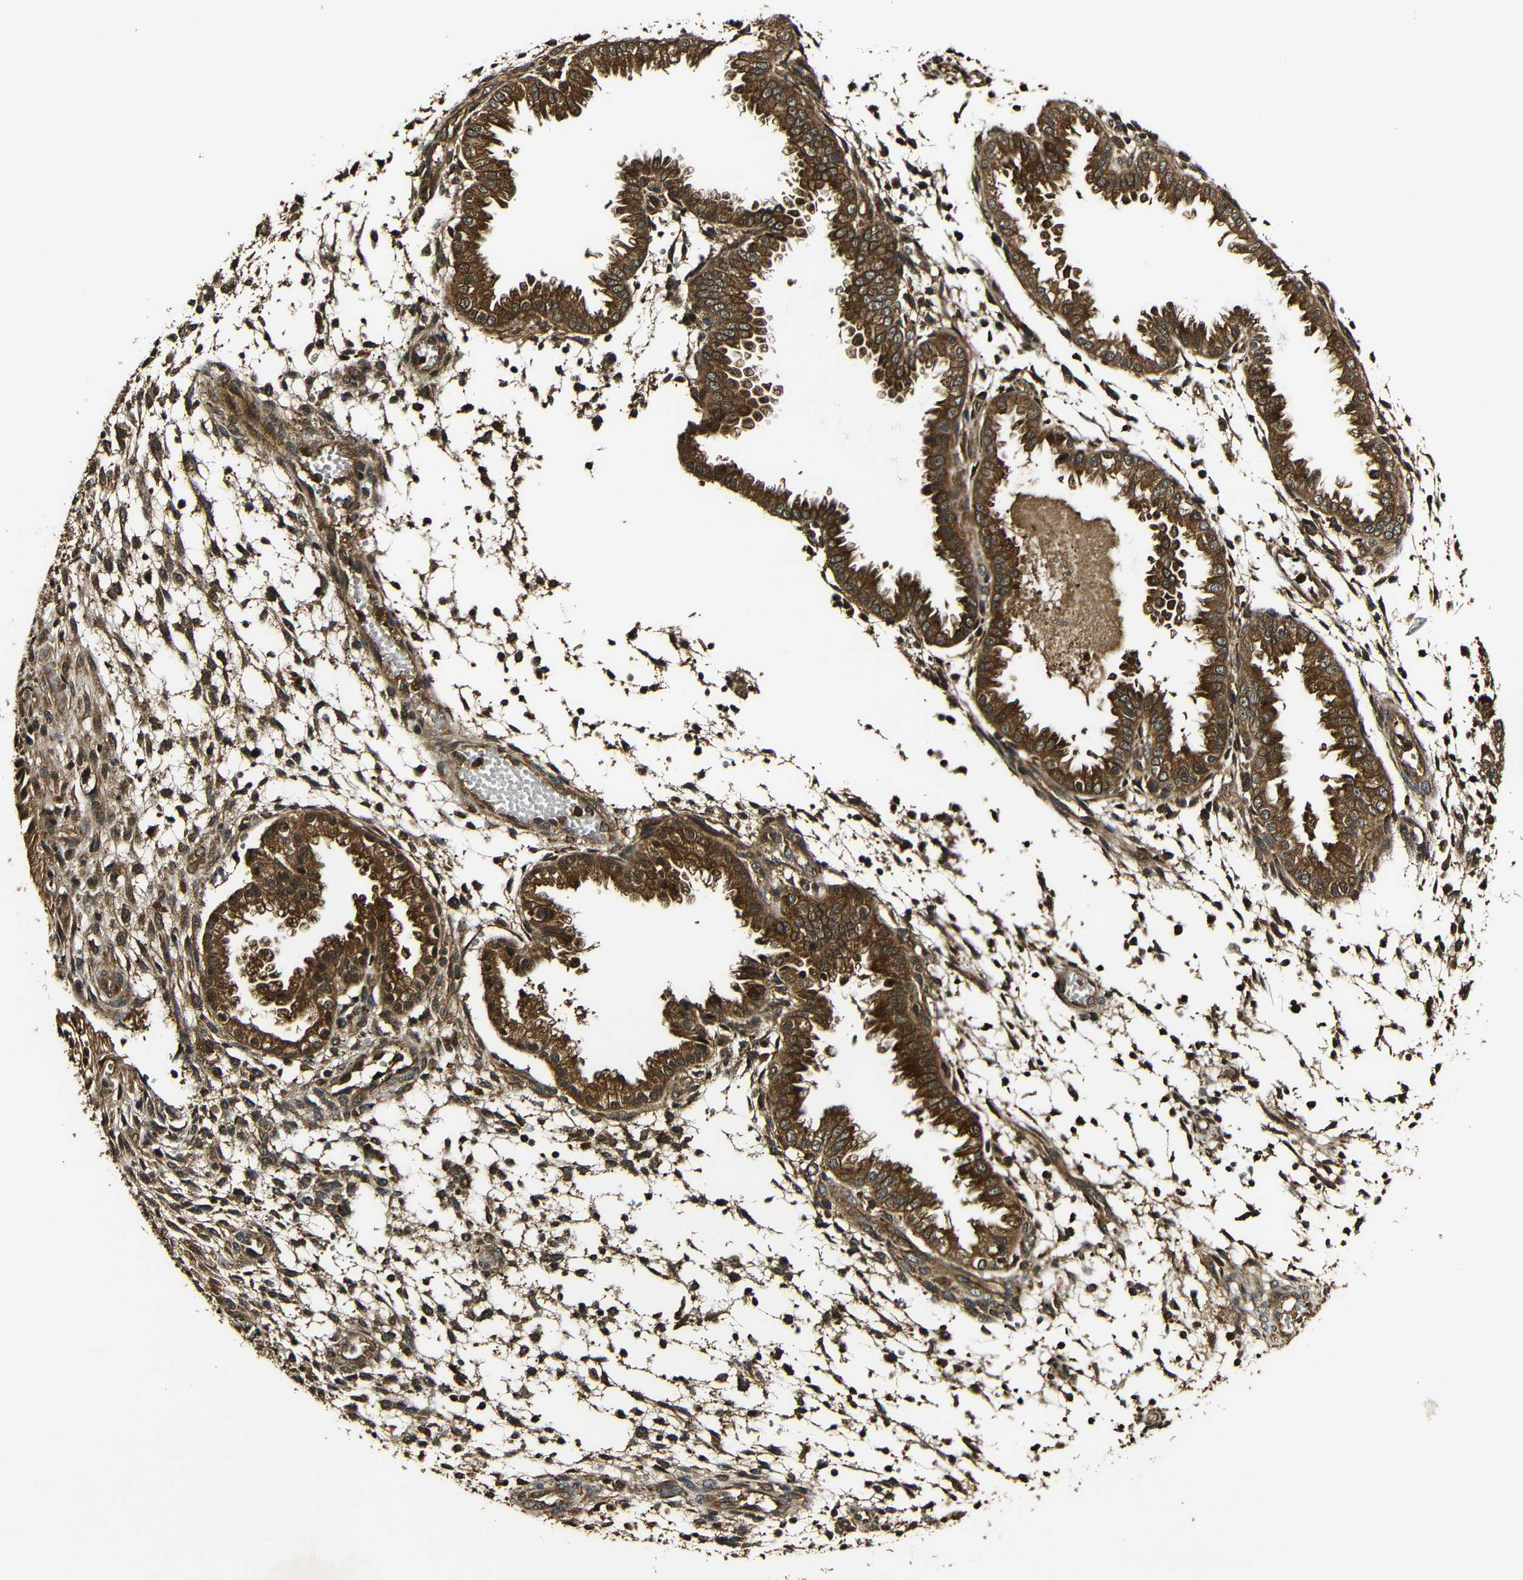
{"staining": {"intensity": "strong", "quantity": ">75%", "location": "cytoplasmic/membranous"}, "tissue": "endometrium", "cell_type": "Cells in endometrial stroma", "image_type": "normal", "snomed": [{"axis": "morphology", "description": "Normal tissue, NOS"}, {"axis": "topography", "description": "Endometrium"}], "caption": "Benign endometrium was stained to show a protein in brown. There is high levels of strong cytoplasmic/membranous staining in approximately >75% of cells in endometrial stroma.", "gene": "CASP8", "patient": {"sex": "female", "age": 33}}